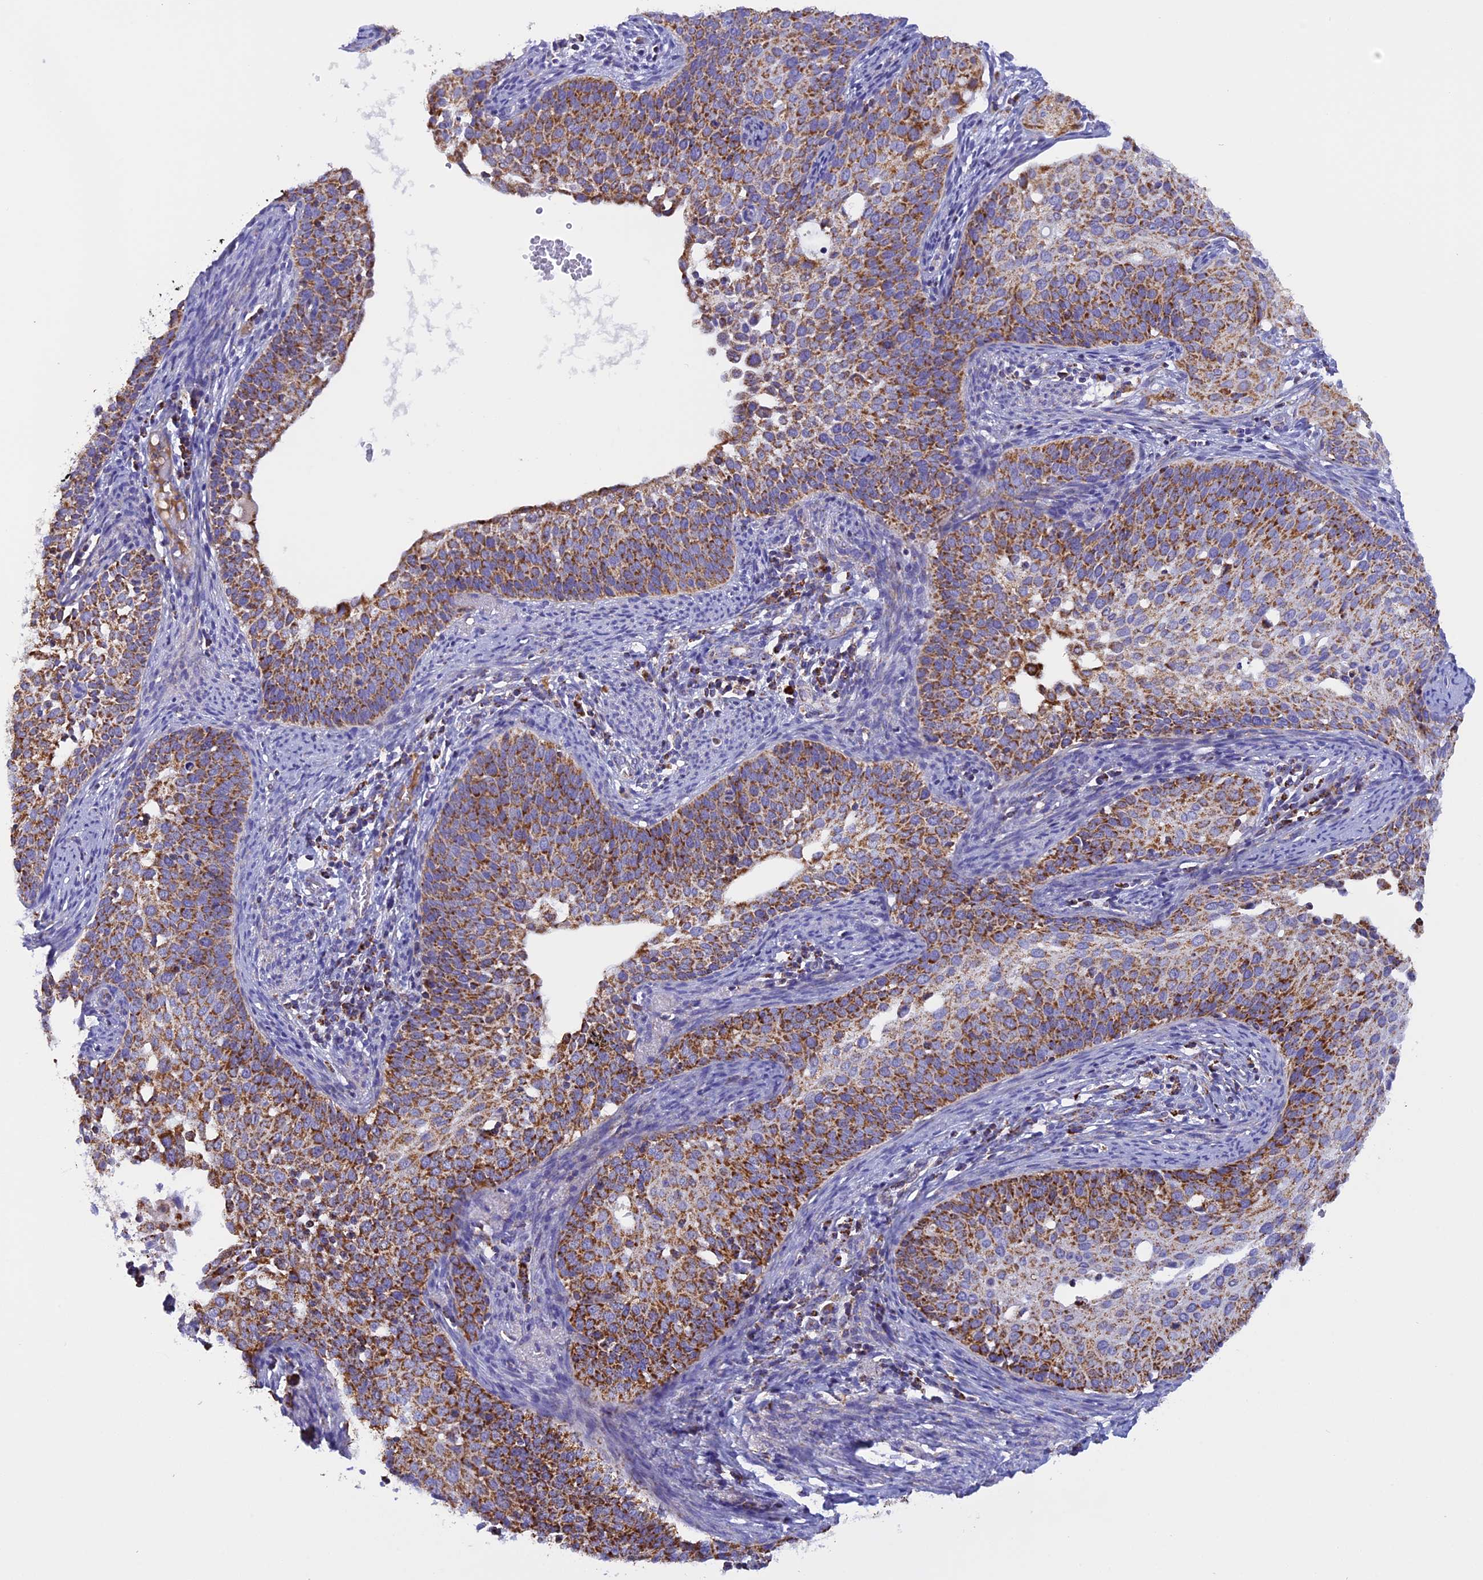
{"staining": {"intensity": "strong", "quantity": ">75%", "location": "cytoplasmic/membranous"}, "tissue": "cervical cancer", "cell_type": "Tumor cells", "image_type": "cancer", "snomed": [{"axis": "morphology", "description": "Squamous cell carcinoma, NOS"}, {"axis": "topography", "description": "Cervix"}], "caption": "Cervical squamous cell carcinoma stained with IHC exhibits strong cytoplasmic/membranous expression in about >75% of tumor cells. Ihc stains the protein in brown and the nuclei are stained blue.", "gene": "KCNG1", "patient": {"sex": "female", "age": 44}}